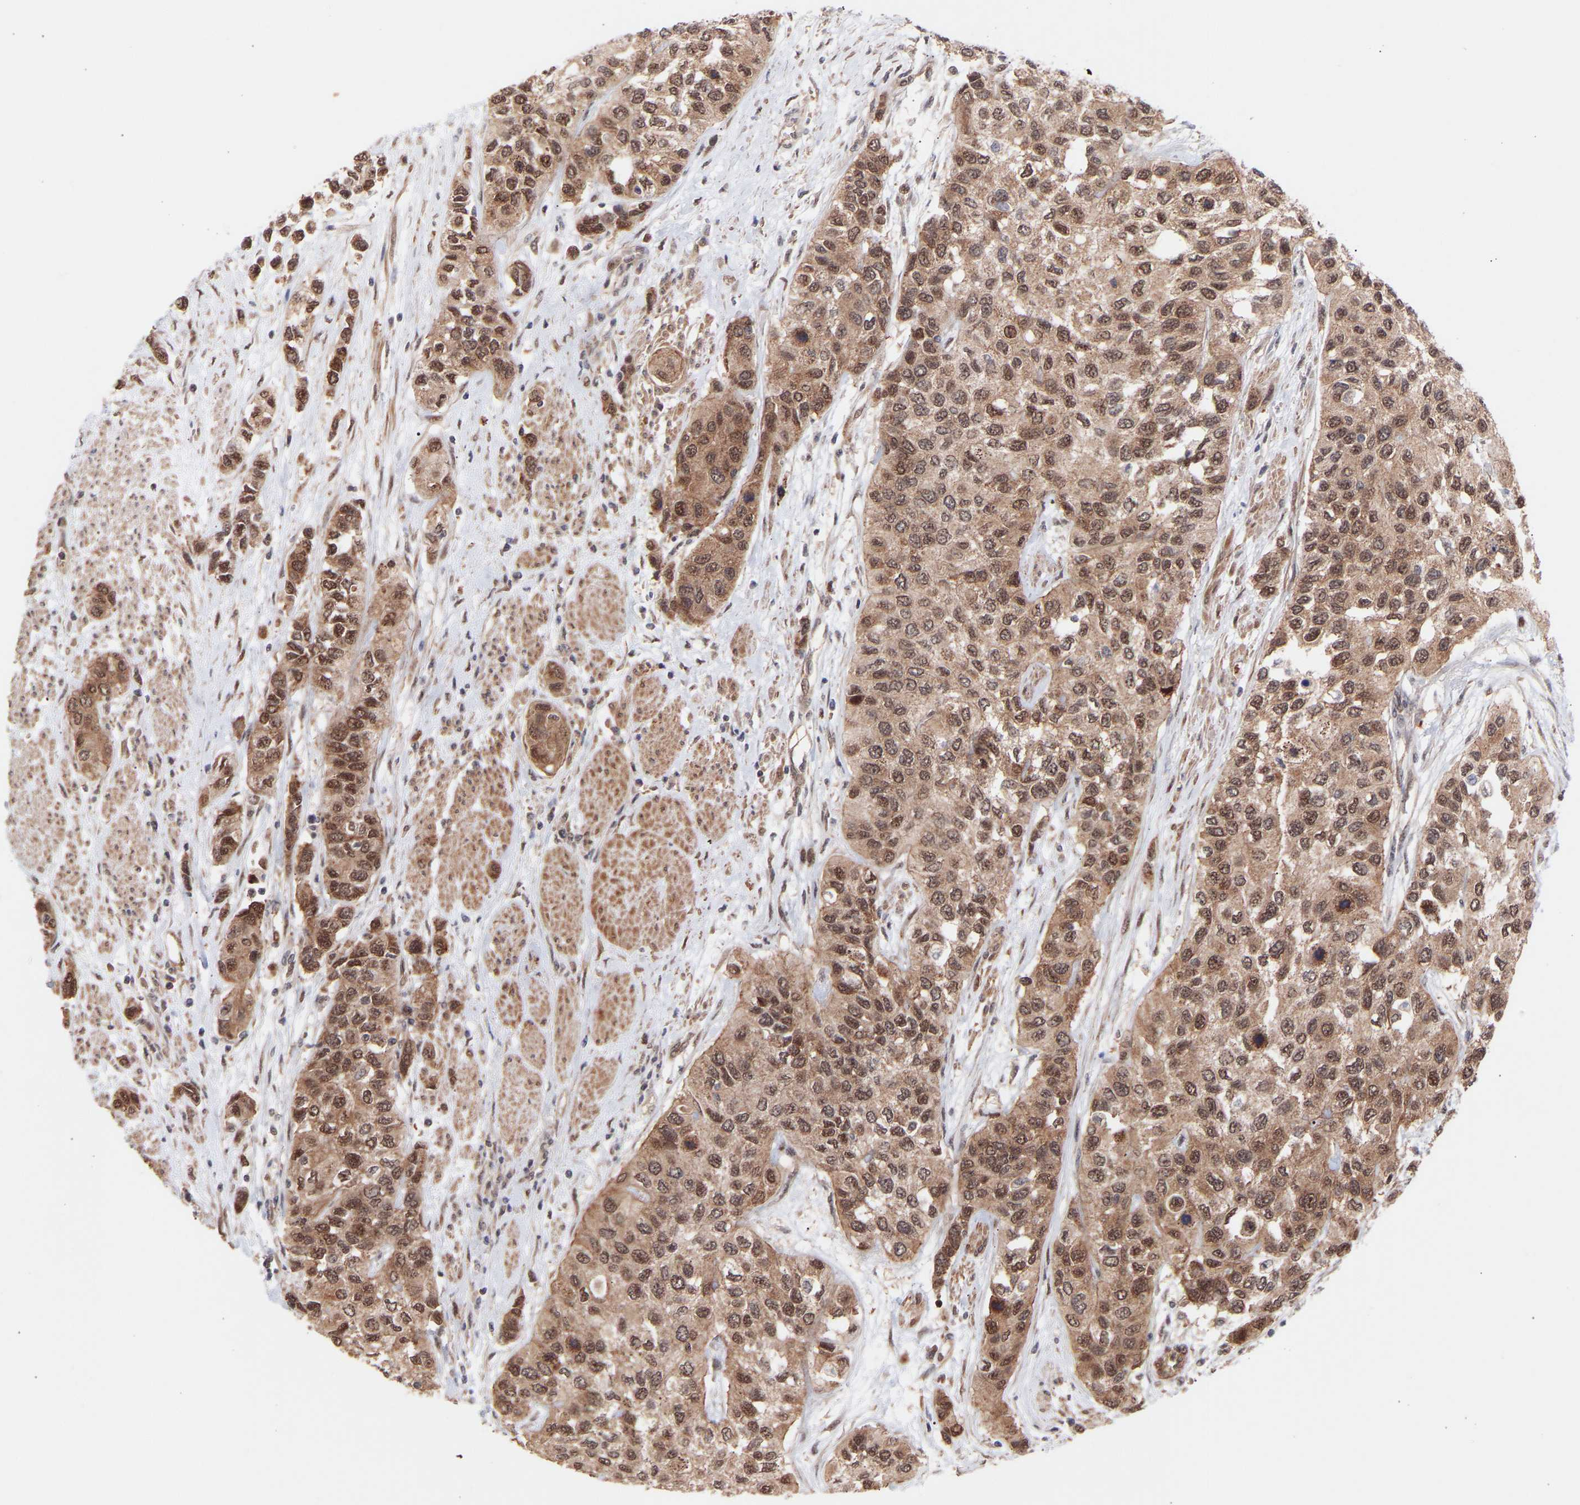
{"staining": {"intensity": "moderate", "quantity": ">75%", "location": "cytoplasmic/membranous,nuclear"}, "tissue": "urothelial cancer", "cell_type": "Tumor cells", "image_type": "cancer", "snomed": [{"axis": "morphology", "description": "Urothelial carcinoma, High grade"}, {"axis": "topography", "description": "Urinary bladder"}], "caption": "This micrograph reveals immunohistochemistry staining of human urothelial cancer, with medium moderate cytoplasmic/membranous and nuclear positivity in about >75% of tumor cells.", "gene": "PDLIM5", "patient": {"sex": "female", "age": 56}}